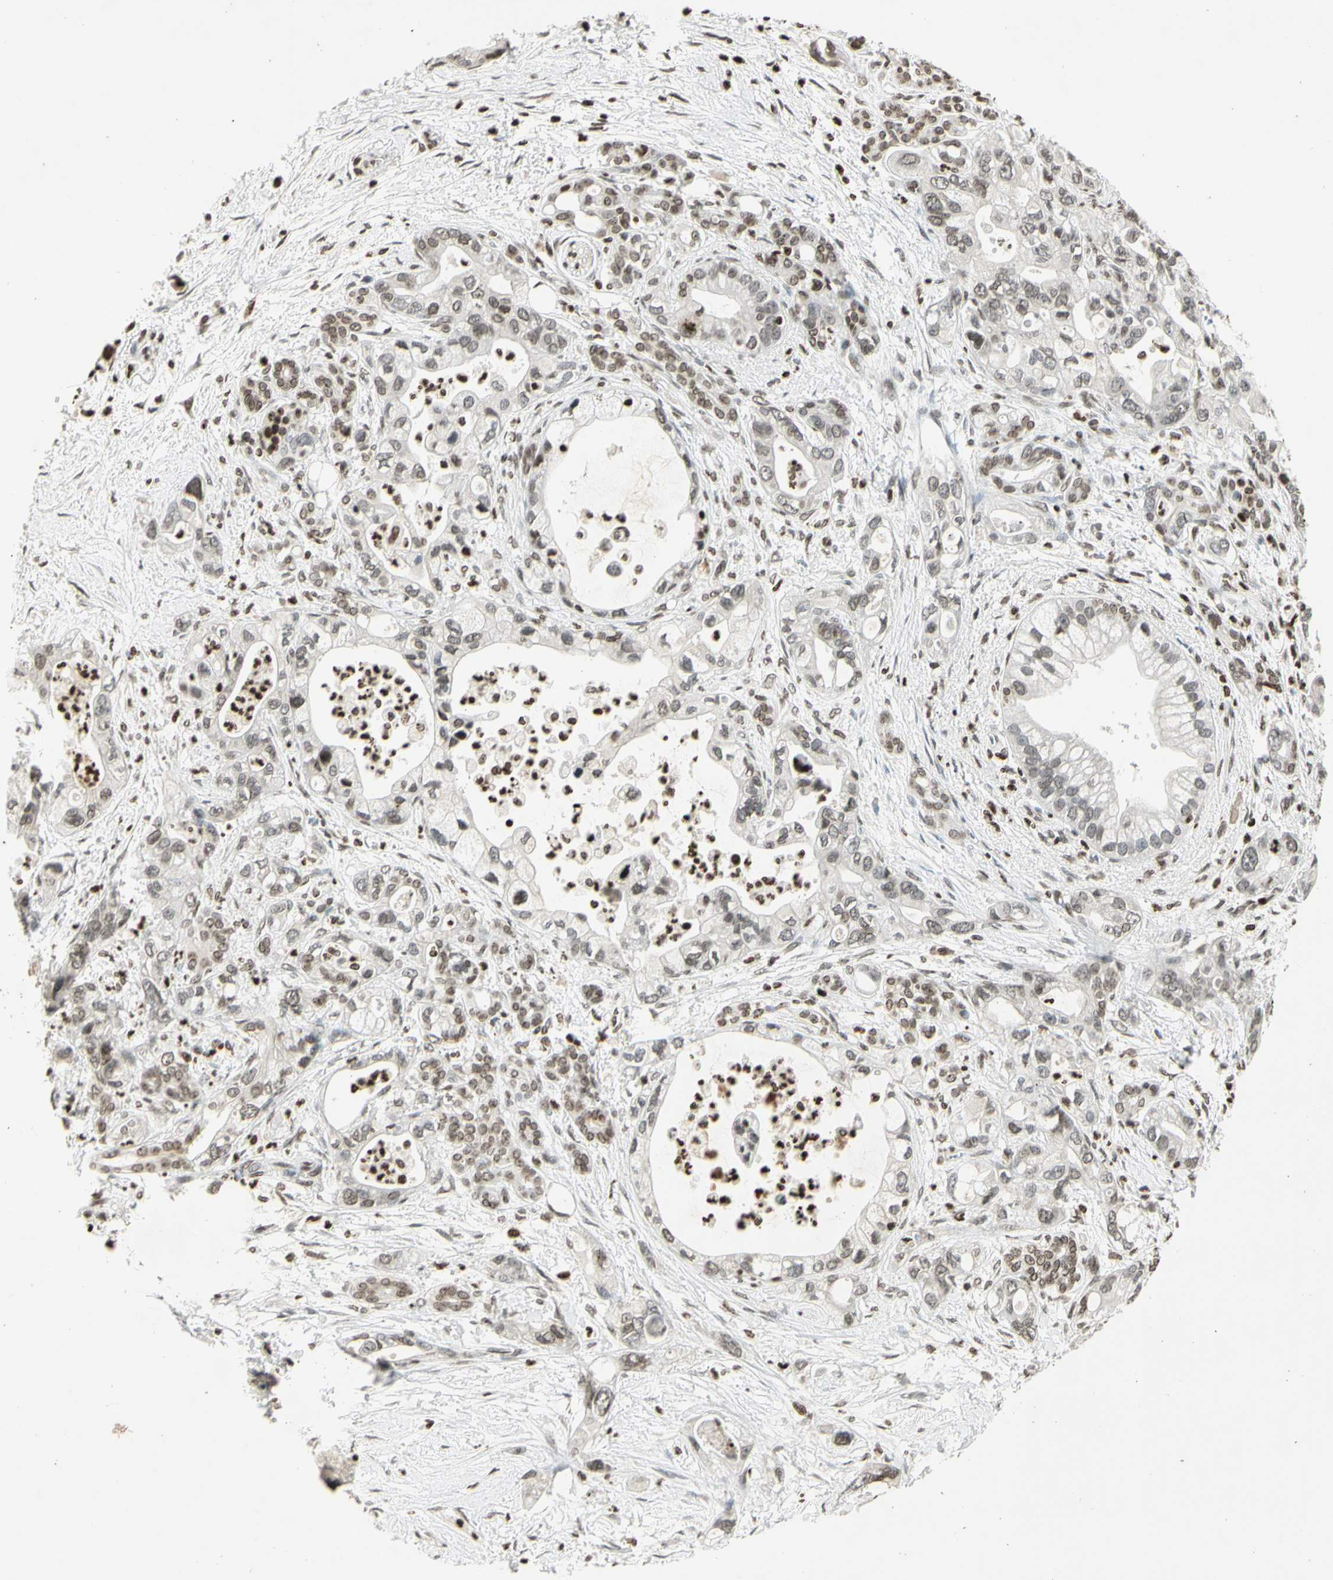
{"staining": {"intensity": "moderate", "quantity": "25%-75%", "location": "nuclear"}, "tissue": "pancreatic cancer", "cell_type": "Tumor cells", "image_type": "cancer", "snomed": [{"axis": "morphology", "description": "Adenocarcinoma, NOS"}, {"axis": "topography", "description": "Pancreas"}], "caption": "This image exhibits adenocarcinoma (pancreatic) stained with immunohistochemistry to label a protein in brown. The nuclear of tumor cells show moderate positivity for the protein. Nuclei are counter-stained blue.", "gene": "RORA", "patient": {"sex": "male", "age": 70}}